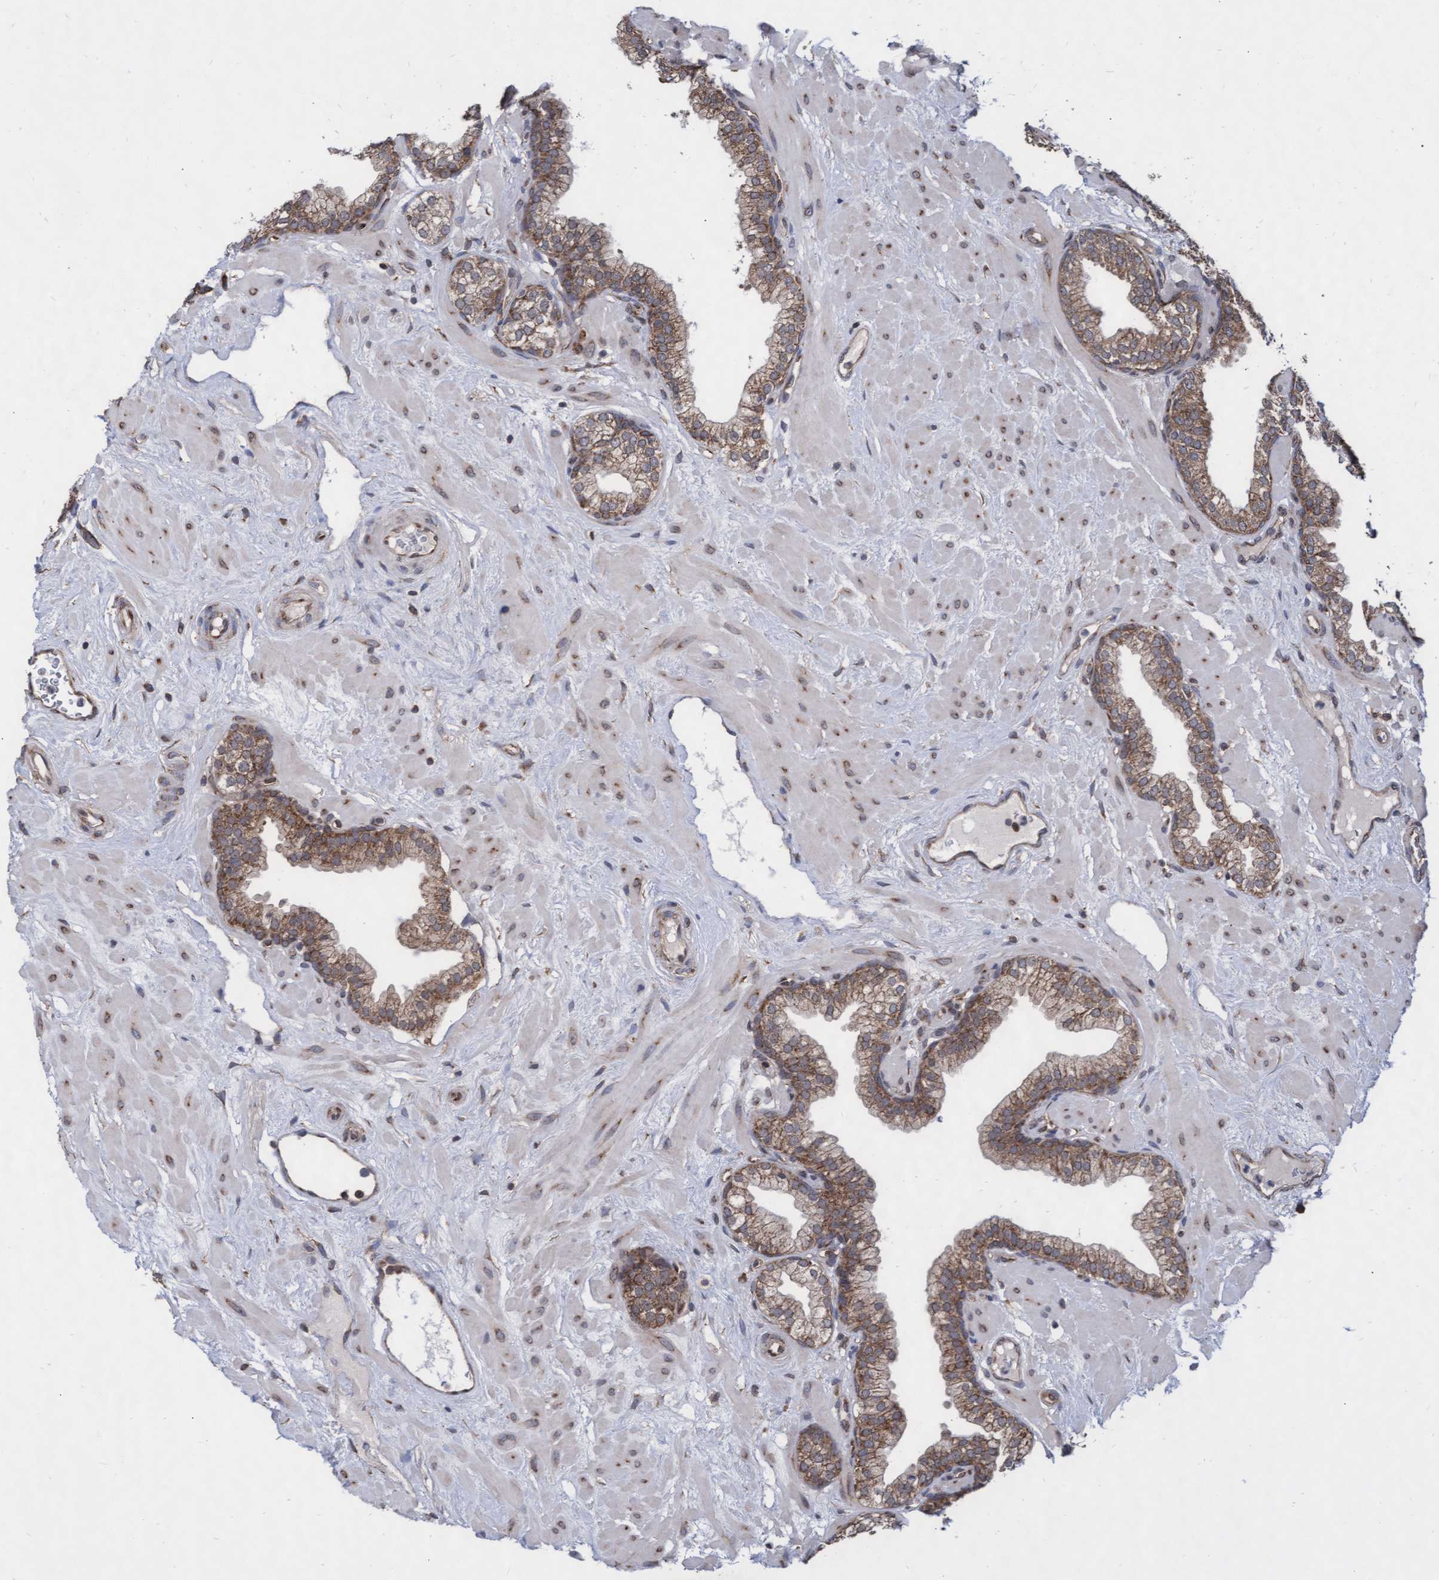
{"staining": {"intensity": "moderate", "quantity": ">75%", "location": "cytoplasmic/membranous"}, "tissue": "prostate", "cell_type": "Glandular cells", "image_type": "normal", "snomed": [{"axis": "morphology", "description": "Normal tissue, NOS"}, {"axis": "morphology", "description": "Urothelial carcinoma, Low grade"}, {"axis": "topography", "description": "Urinary bladder"}, {"axis": "topography", "description": "Prostate"}], "caption": "Immunohistochemistry (IHC) (DAB (3,3'-diaminobenzidine)) staining of unremarkable prostate reveals moderate cytoplasmic/membranous protein expression in about >75% of glandular cells.", "gene": "ABCF2", "patient": {"sex": "male", "age": 60}}